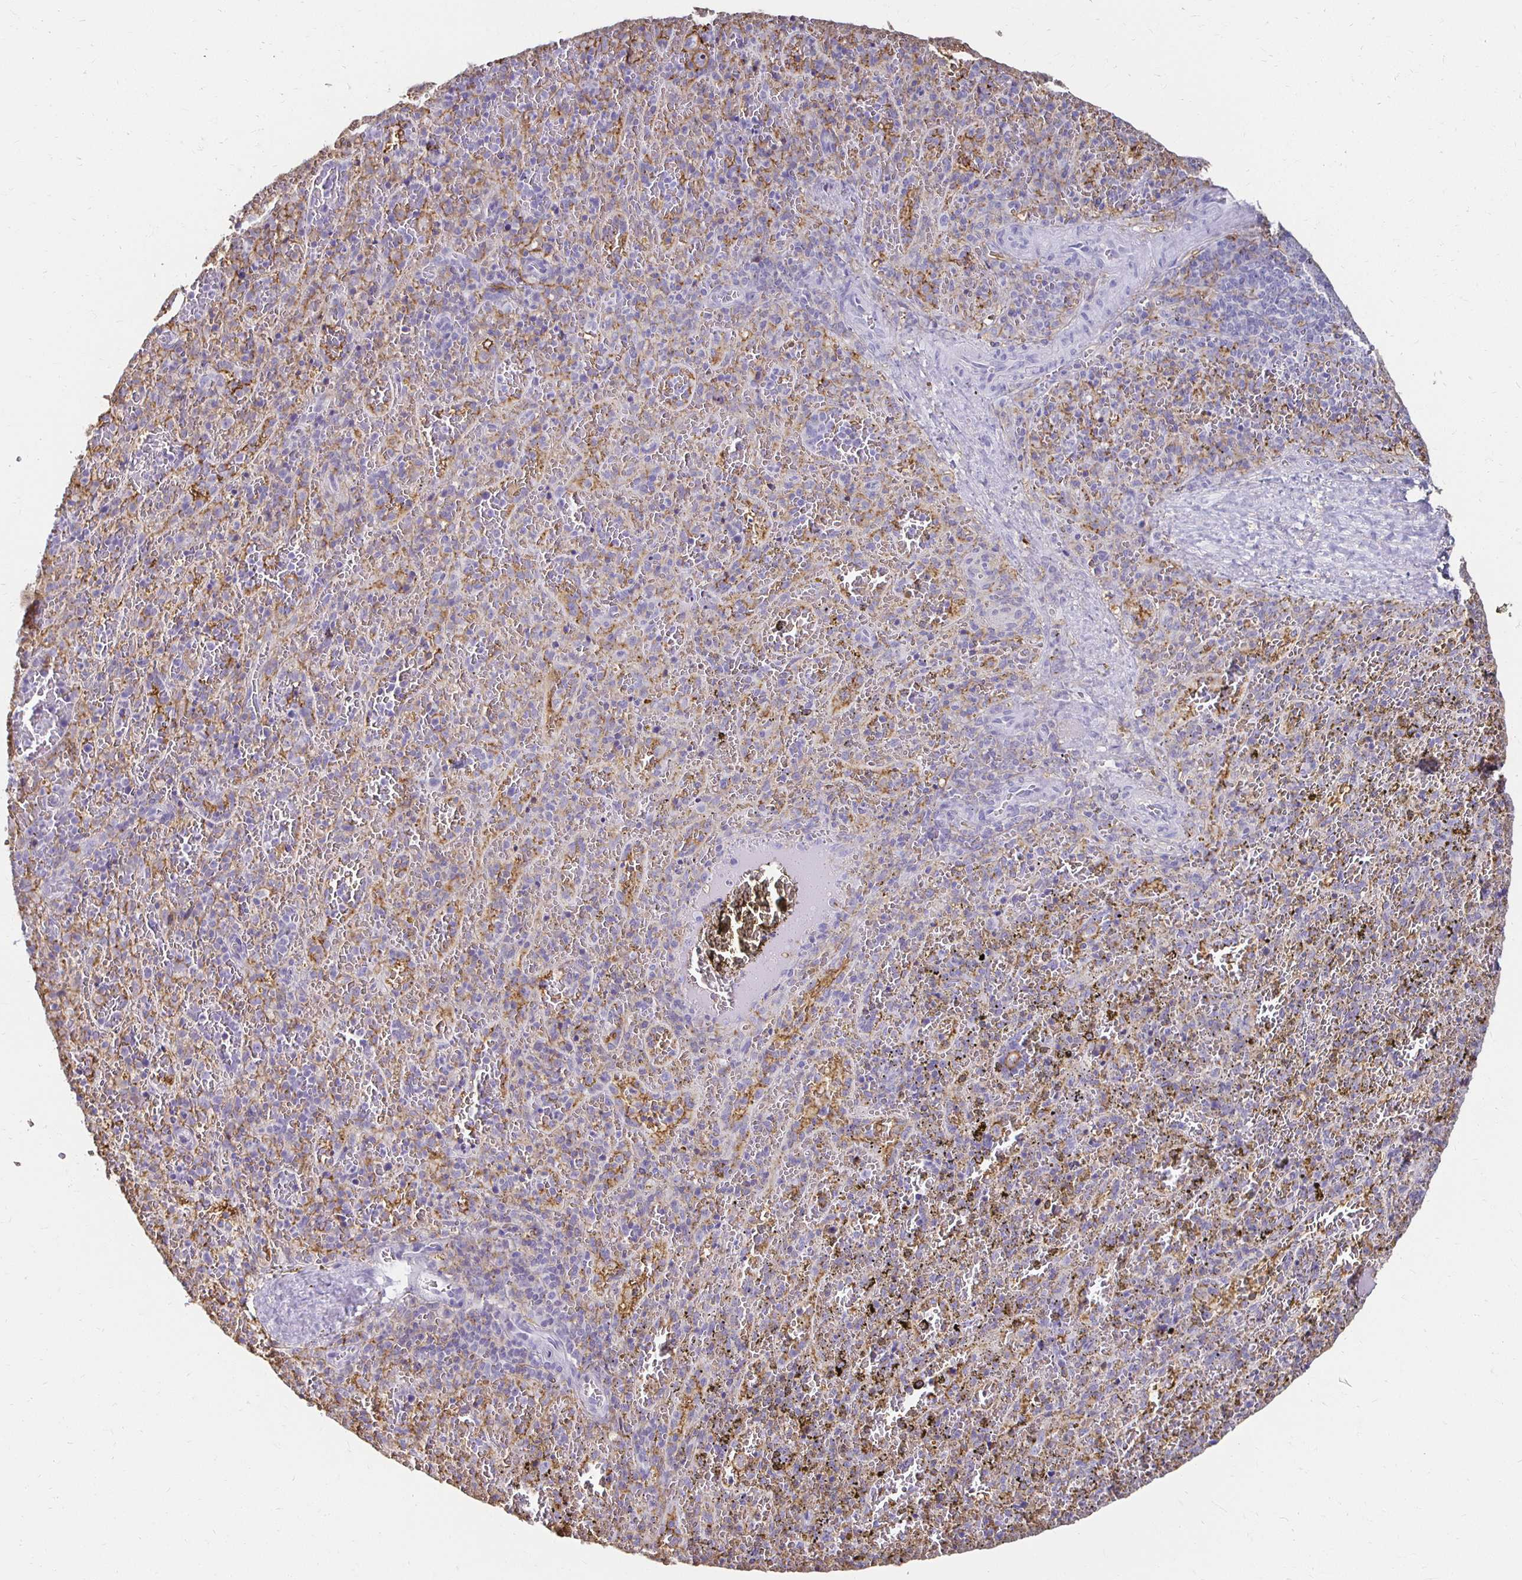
{"staining": {"intensity": "negative", "quantity": "none", "location": "none"}, "tissue": "spleen", "cell_type": "Cells in red pulp", "image_type": "normal", "snomed": [{"axis": "morphology", "description": "Normal tissue, NOS"}, {"axis": "topography", "description": "Spleen"}], "caption": "High power microscopy image of an IHC photomicrograph of unremarkable spleen, revealing no significant expression in cells in red pulp. The staining was performed using DAB (3,3'-diaminobenzidine) to visualize the protein expression in brown, while the nuclei were stained in blue with hematoxylin (Magnification: 20x).", "gene": "TAS1R3", "patient": {"sex": "female", "age": 50}}